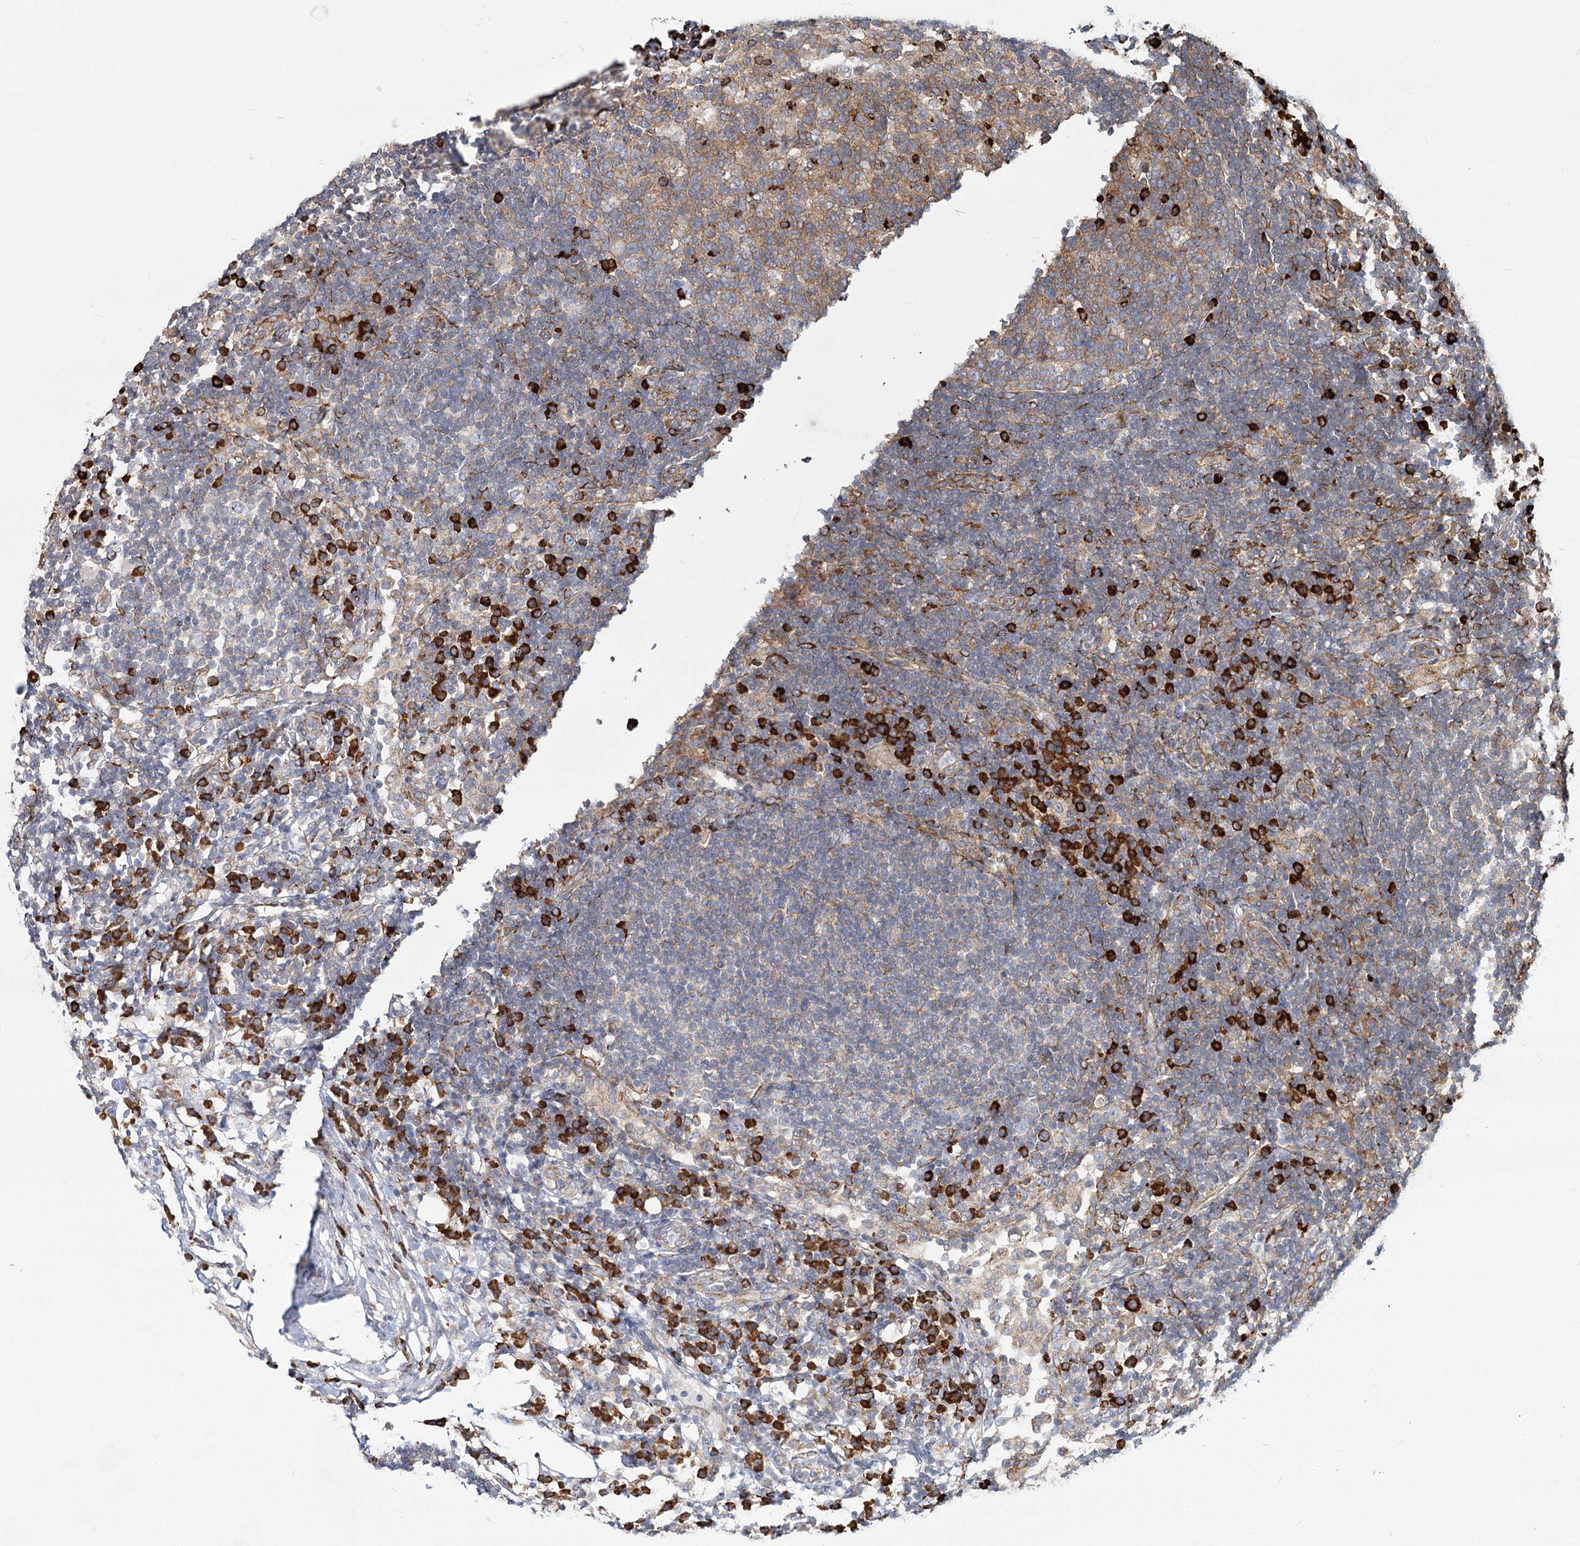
{"staining": {"intensity": "moderate", "quantity": "25%-75%", "location": "cytoplasmic/membranous"}, "tissue": "lymph node", "cell_type": "Germinal center cells", "image_type": "normal", "snomed": [{"axis": "morphology", "description": "Normal tissue, NOS"}, {"axis": "topography", "description": "Lymph node"}], "caption": "Brown immunohistochemical staining in normal lymph node displays moderate cytoplasmic/membranous staining in about 25%-75% of germinal center cells.", "gene": "POGLUT1", "patient": {"sex": "female", "age": 53}}